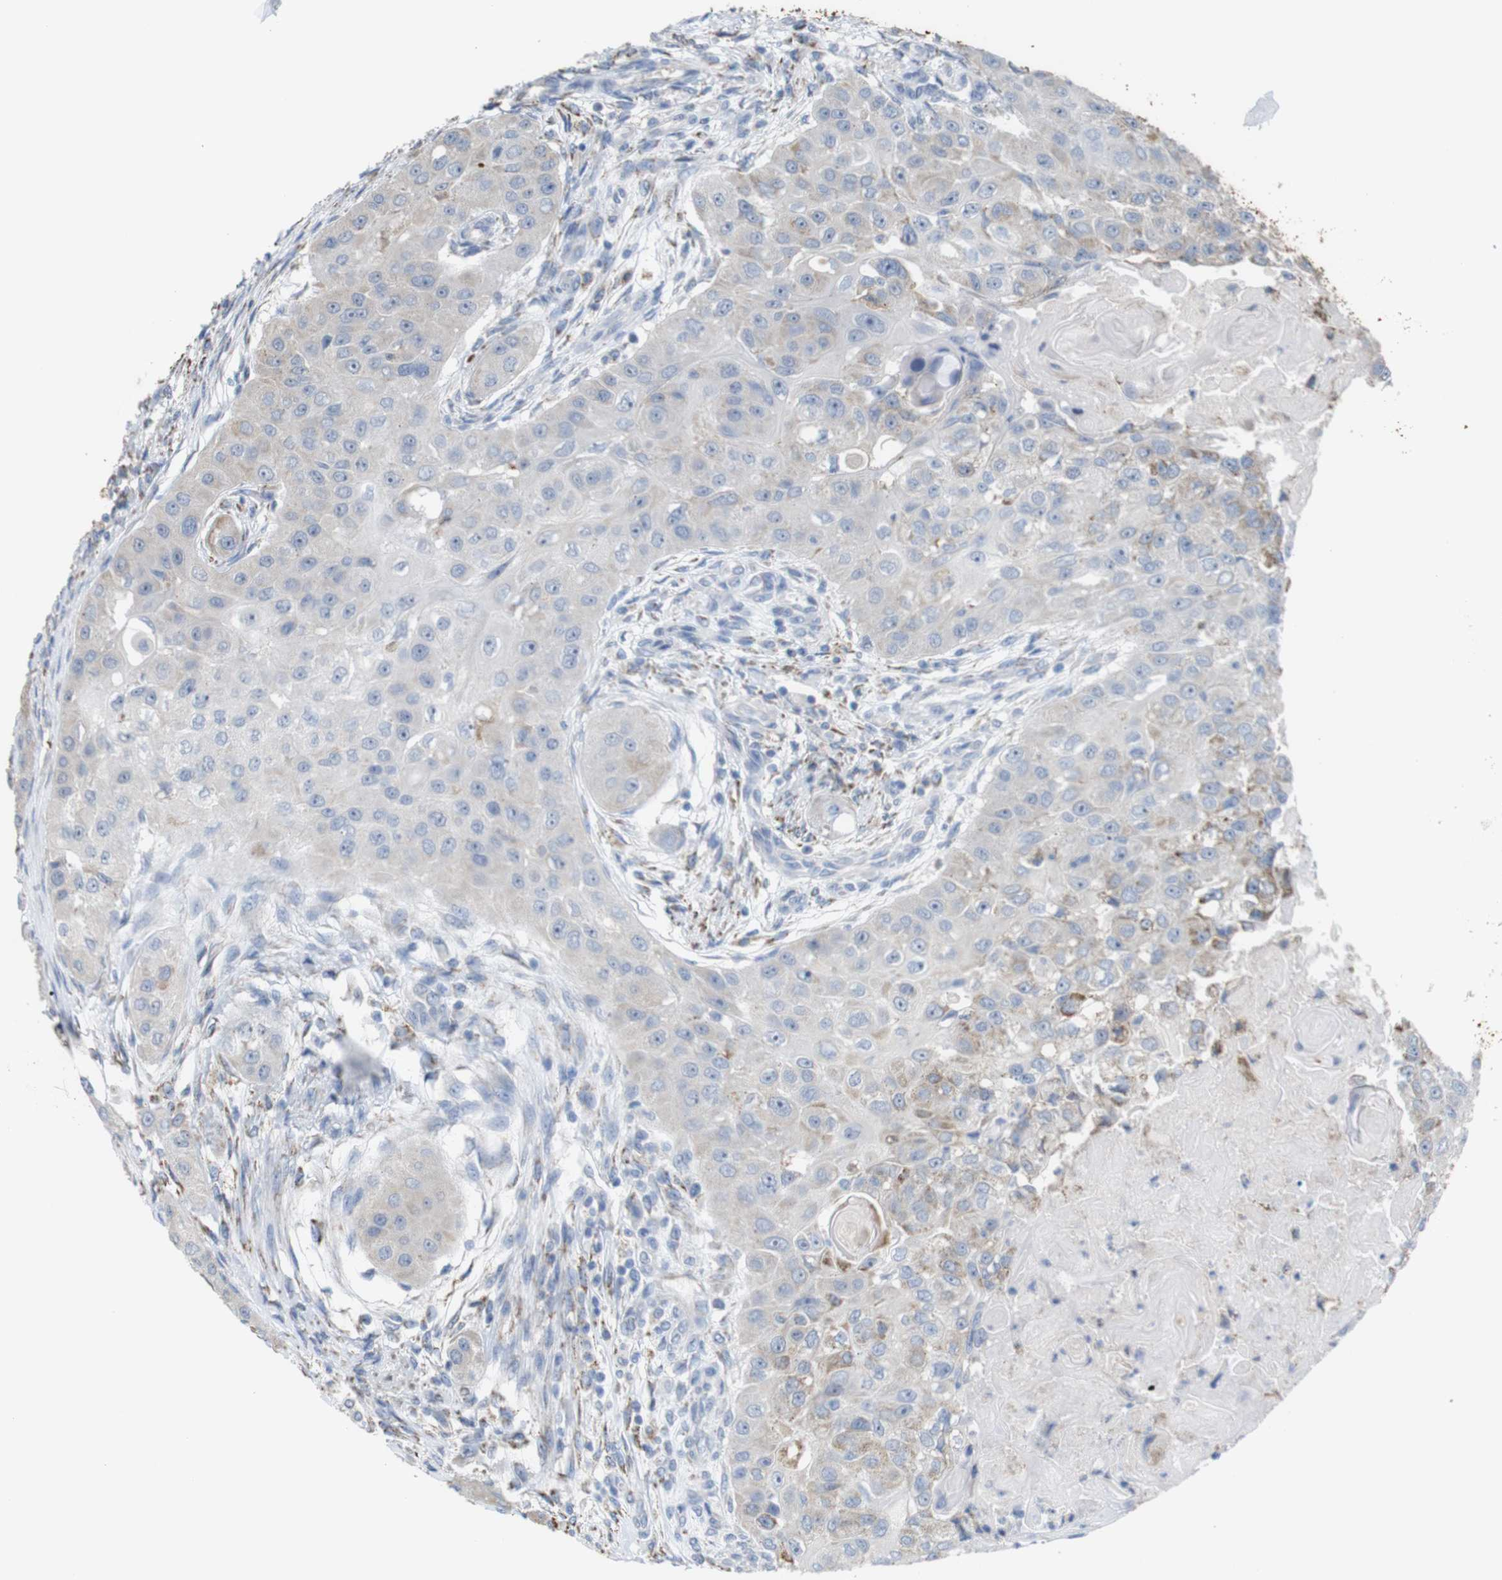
{"staining": {"intensity": "negative", "quantity": "none", "location": "none"}, "tissue": "head and neck cancer", "cell_type": "Tumor cells", "image_type": "cancer", "snomed": [{"axis": "morphology", "description": "Normal tissue, NOS"}, {"axis": "morphology", "description": "Squamous cell carcinoma, NOS"}, {"axis": "topography", "description": "Skeletal muscle"}, {"axis": "topography", "description": "Head-Neck"}], "caption": "IHC histopathology image of neoplastic tissue: head and neck cancer (squamous cell carcinoma) stained with DAB exhibits no significant protein positivity in tumor cells.", "gene": "PTPRR", "patient": {"sex": "male", "age": 51}}